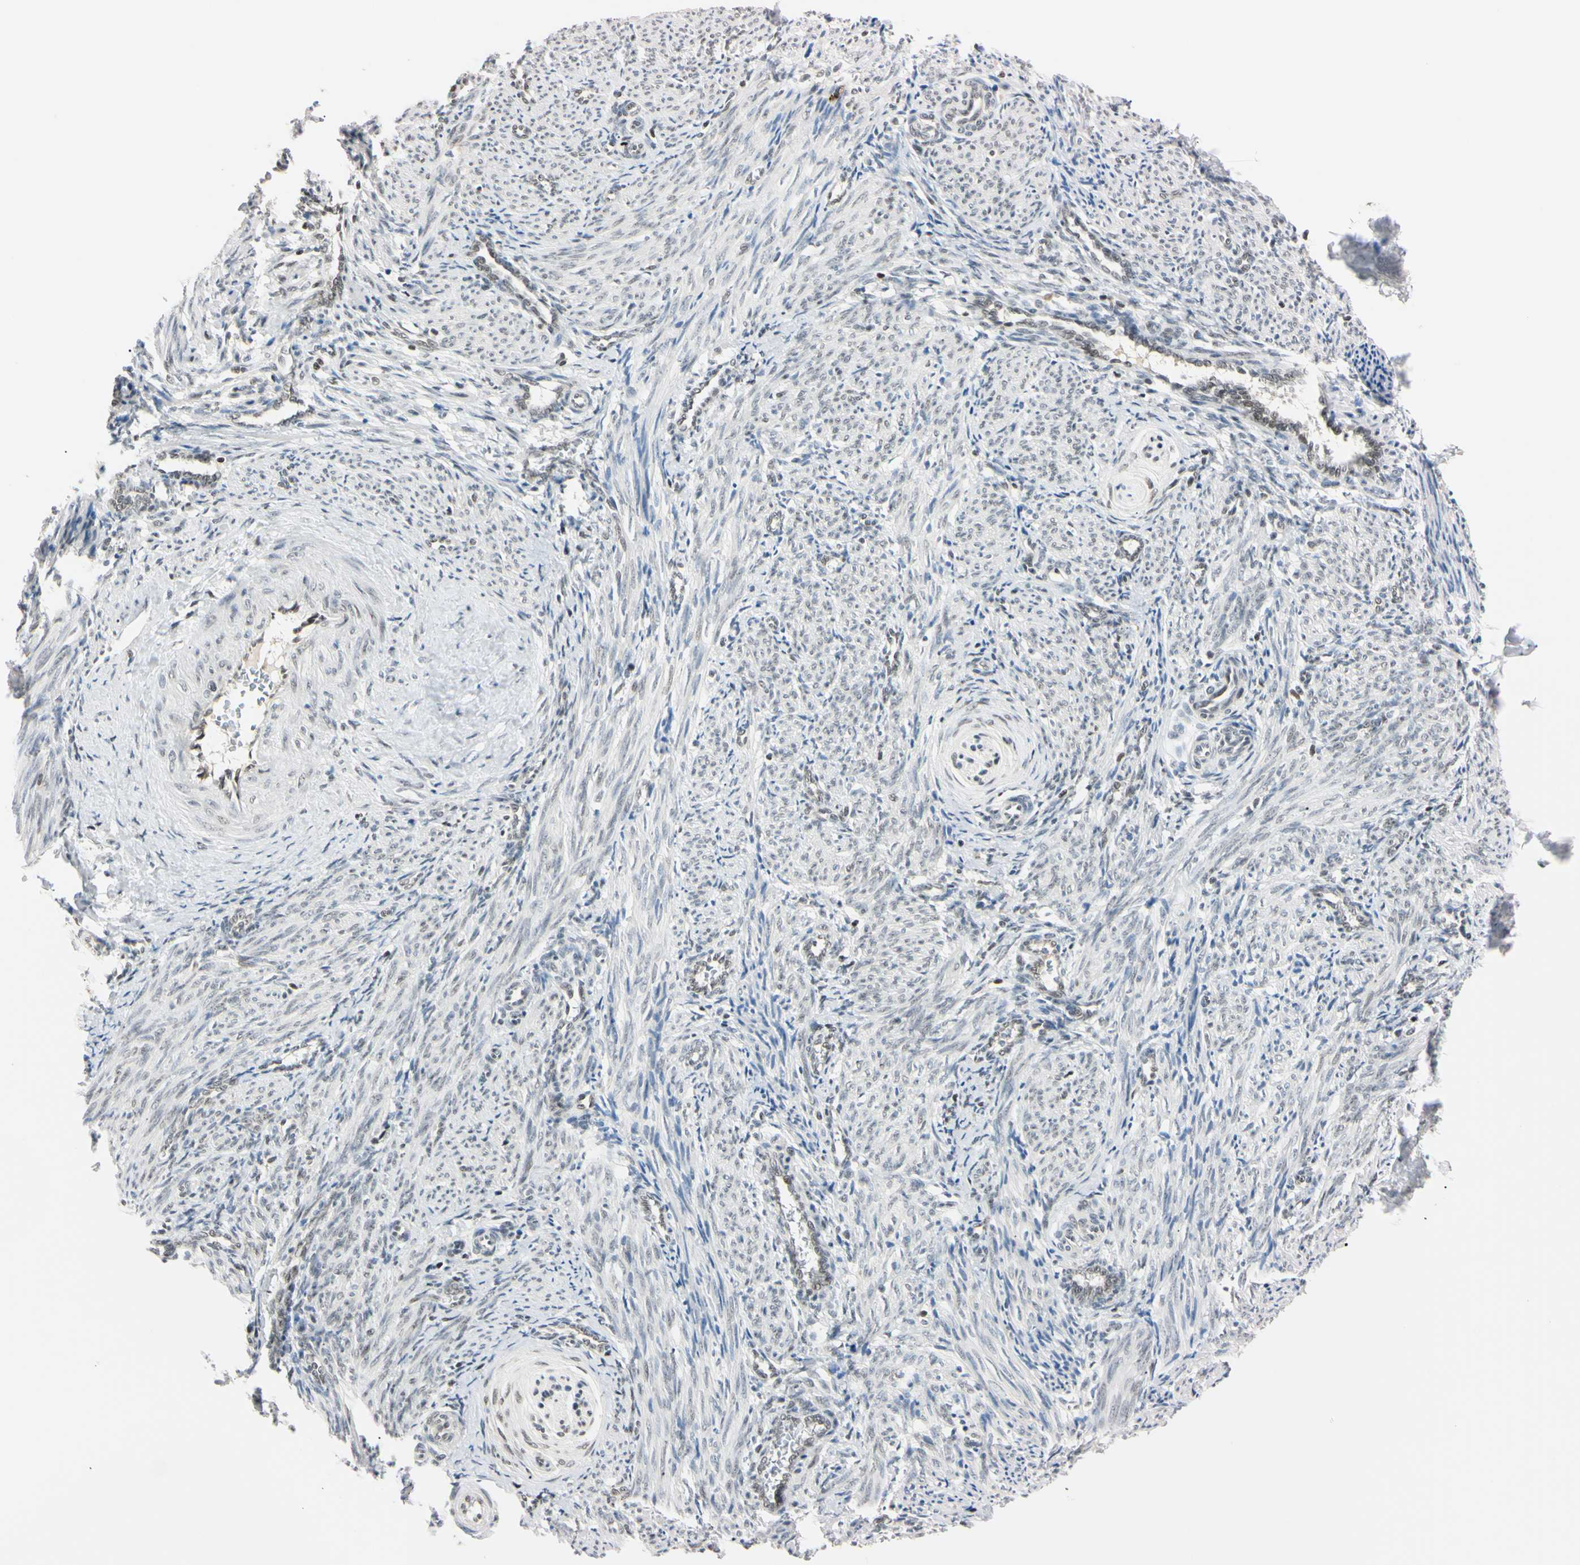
{"staining": {"intensity": "negative", "quantity": "none", "location": "none"}, "tissue": "smooth muscle", "cell_type": "Smooth muscle cells", "image_type": "normal", "snomed": [{"axis": "morphology", "description": "Normal tissue, NOS"}, {"axis": "topography", "description": "Endometrium"}], "caption": "High magnification brightfield microscopy of benign smooth muscle stained with DAB (3,3'-diaminobenzidine) (brown) and counterstained with hematoxylin (blue): smooth muscle cells show no significant positivity. Brightfield microscopy of immunohistochemistry stained with DAB (3,3'-diaminobenzidine) (brown) and hematoxylin (blue), captured at high magnification.", "gene": "C1orf174", "patient": {"sex": "female", "age": 33}}